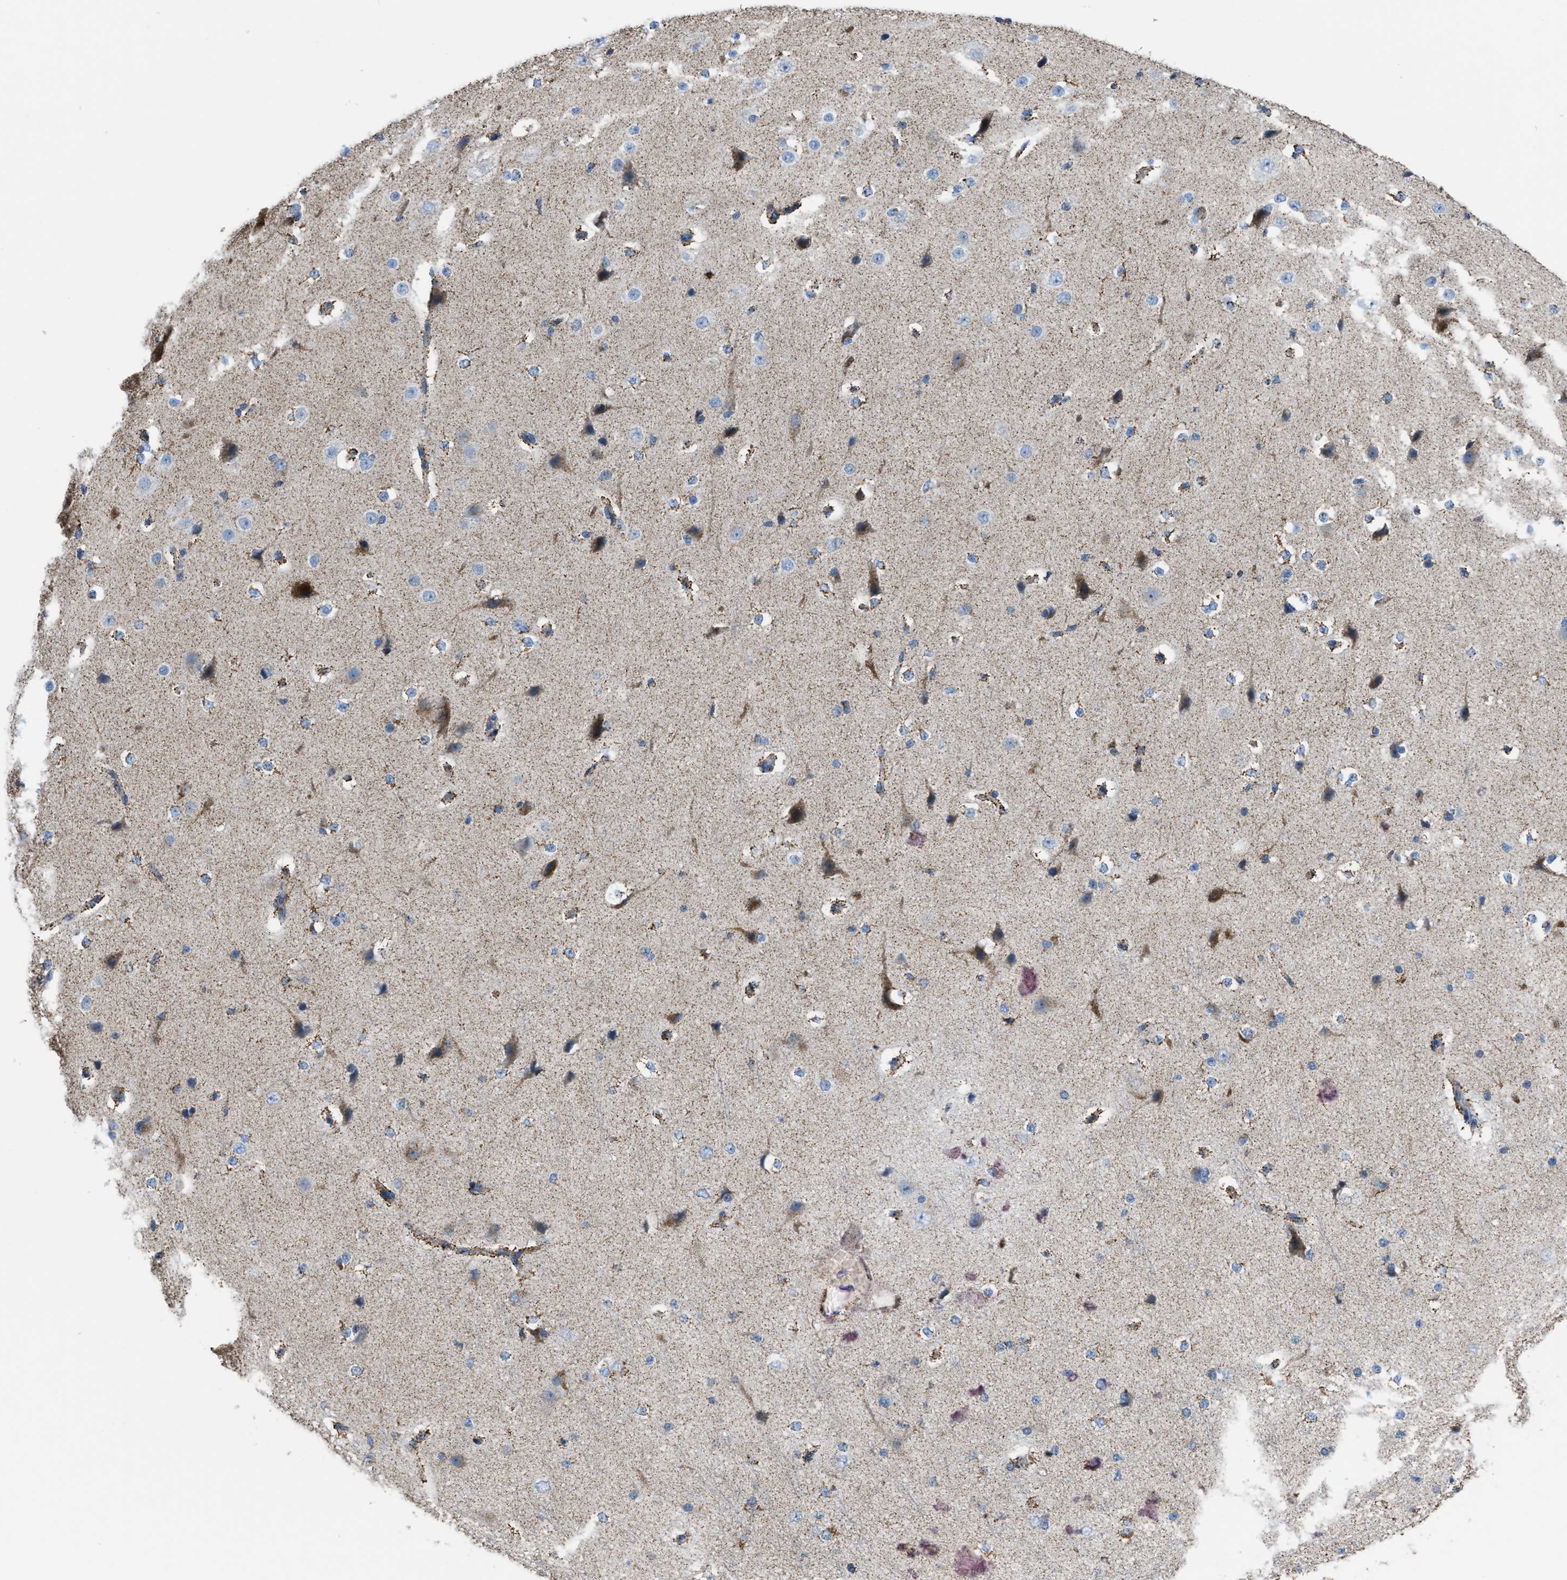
{"staining": {"intensity": "moderate", "quantity": "25%-75%", "location": "cytoplasmic/membranous"}, "tissue": "cerebral cortex", "cell_type": "Endothelial cells", "image_type": "normal", "snomed": [{"axis": "morphology", "description": "Normal tissue, NOS"}, {"axis": "morphology", "description": "Developmental malformation"}, {"axis": "topography", "description": "Cerebral cortex"}], "caption": "Immunohistochemistry micrograph of benign cerebral cortex: cerebral cortex stained using IHC demonstrates medium levels of moderate protein expression localized specifically in the cytoplasmic/membranous of endothelial cells, appearing as a cytoplasmic/membranous brown color.", "gene": "ETFB", "patient": {"sex": "female", "age": 30}}